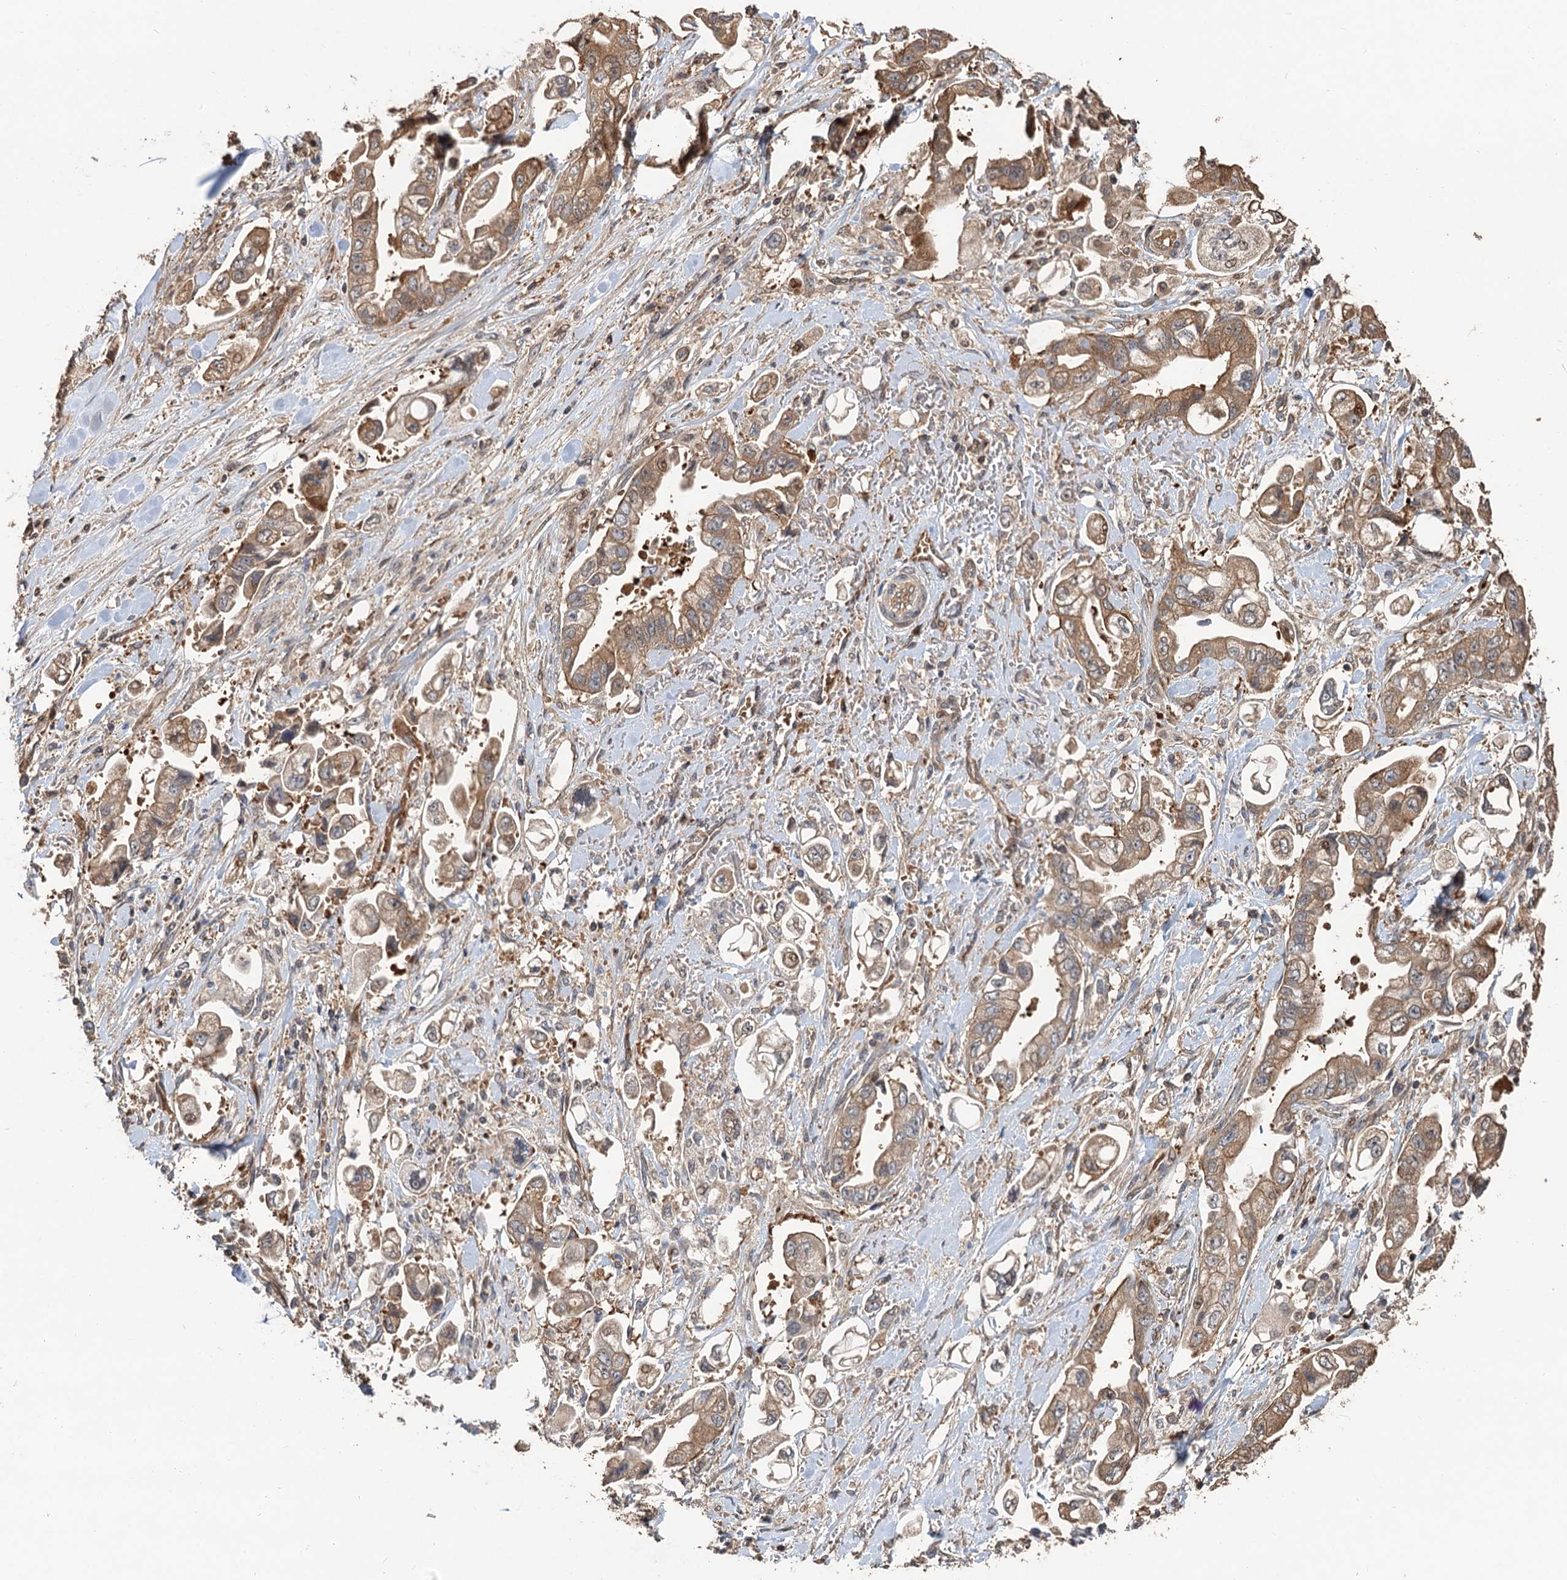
{"staining": {"intensity": "moderate", "quantity": ">75%", "location": "cytoplasmic/membranous"}, "tissue": "stomach cancer", "cell_type": "Tumor cells", "image_type": "cancer", "snomed": [{"axis": "morphology", "description": "Adenocarcinoma, NOS"}, {"axis": "topography", "description": "Stomach"}], "caption": "Immunohistochemical staining of stomach adenocarcinoma displays medium levels of moderate cytoplasmic/membranous expression in approximately >75% of tumor cells. The staining was performed using DAB (3,3'-diaminobenzidine), with brown indicating positive protein expression. Nuclei are stained blue with hematoxylin.", "gene": "DEXI", "patient": {"sex": "male", "age": 62}}